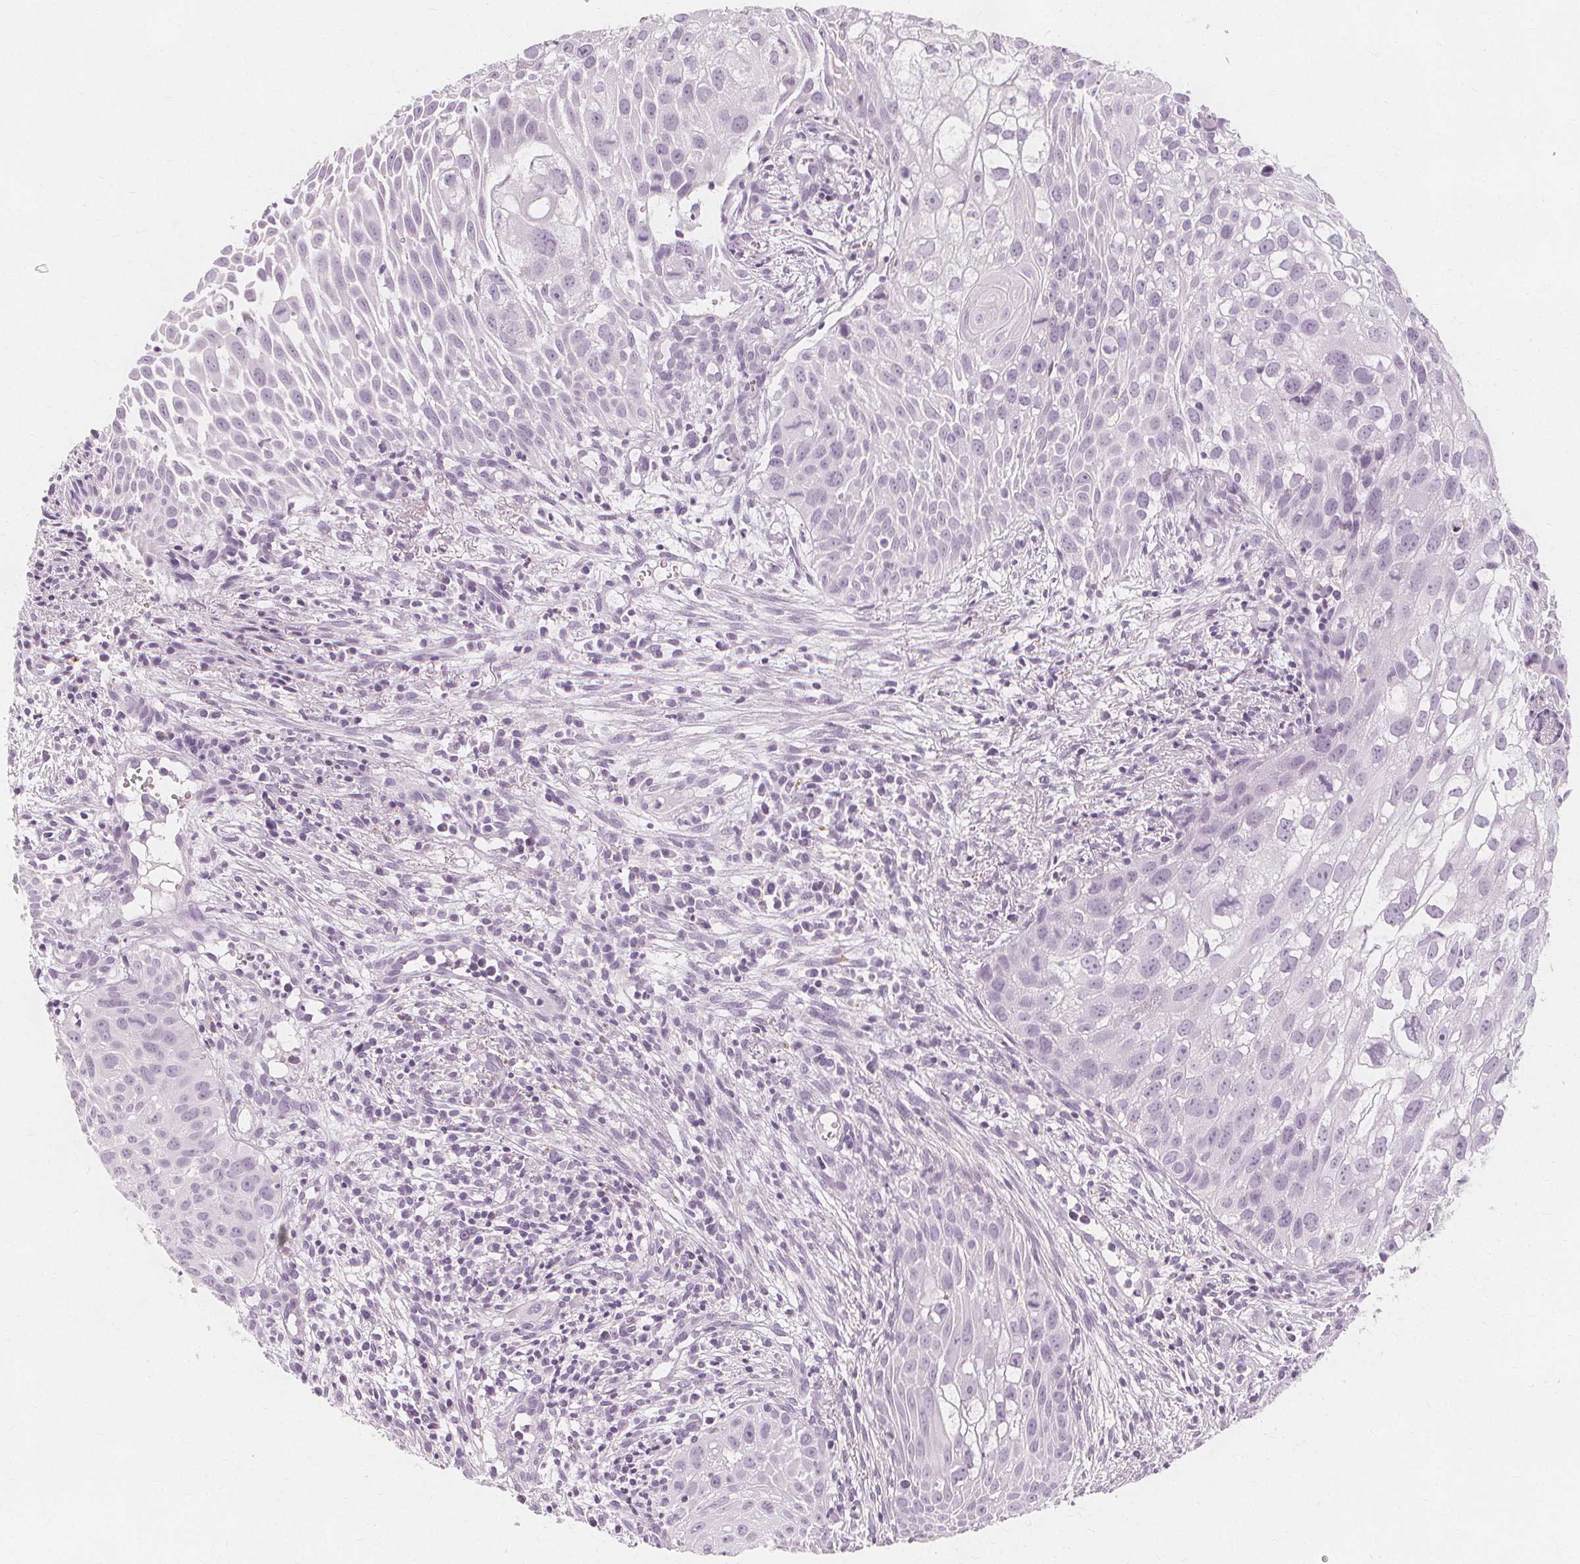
{"staining": {"intensity": "negative", "quantity": "none", "location": "none"}, "tissue": "cervical cancer", "cell_type": "Tumor cells", "image_type": "cancer", "snomed": [{"axis": "morphology", "description": "Squamous cell carcinoma, NOS"}, {"axis": "topography", "description": "Cervix"}], "caption": "IHC of squamous cell carcinoma (cervical) displays no positivity in tumor cells.", "gene": "TFF1", "patient": {"sex": "female", "age": 53}}